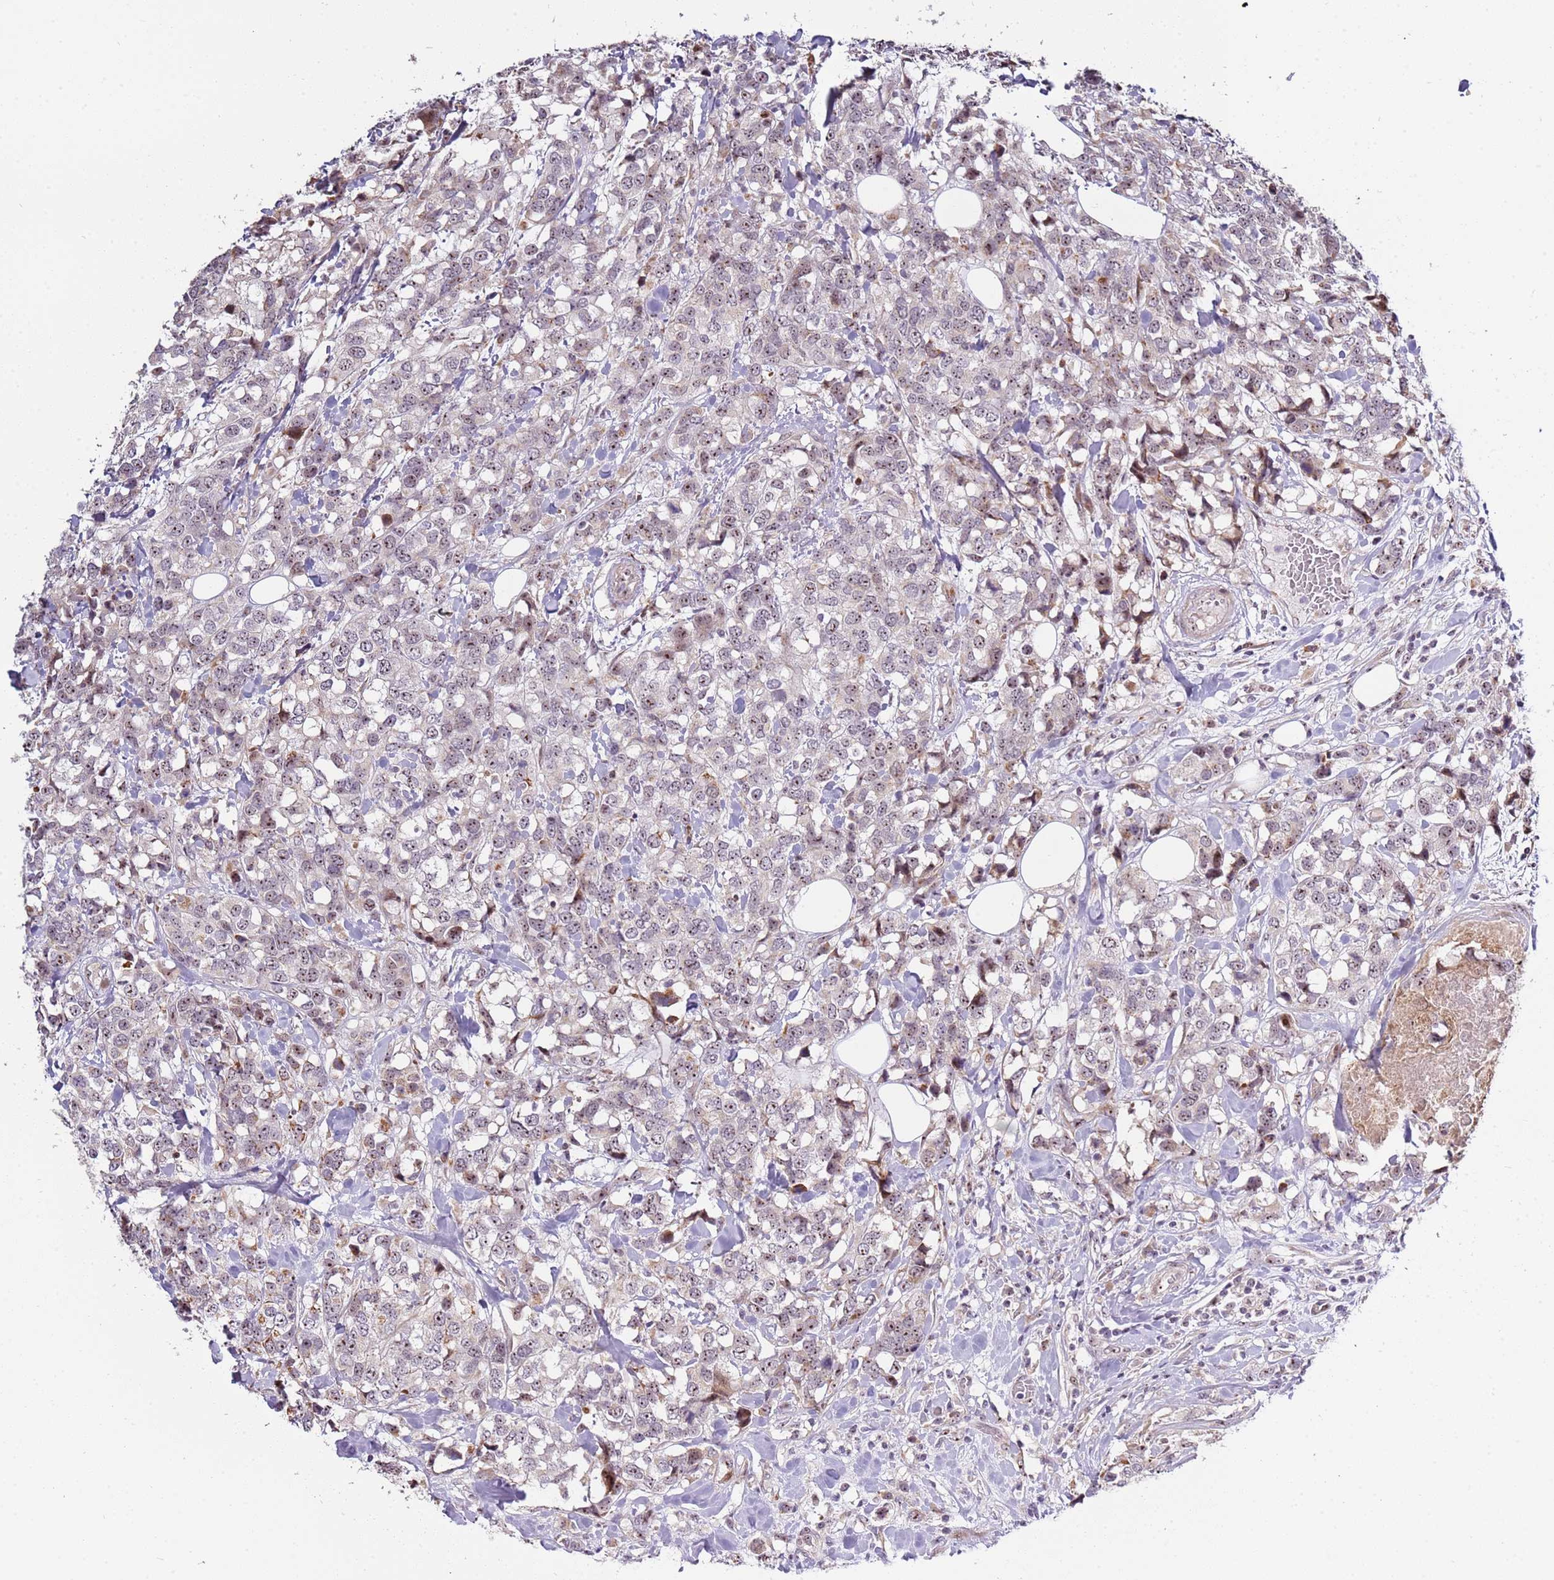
{"staining": {"intensity": "weak", "quantity": ">75%", "location": "nuclear"}, "tissue": "breast cancer", "cell_type": "Tumor cells", "image_type": "cancer", "snomed": [{"axis": "morphology", "description": "Lobular carcinoma"}, {"axis": "topography", "description": "Breast"}], "caption": "Protein expression analysis of human lobular carcinoma (breast) reveals weak nuclear positivity in approximately >75% of tumor cells.", "gene": "UCMA", "patient": {"sex": "female", "age": 59}}